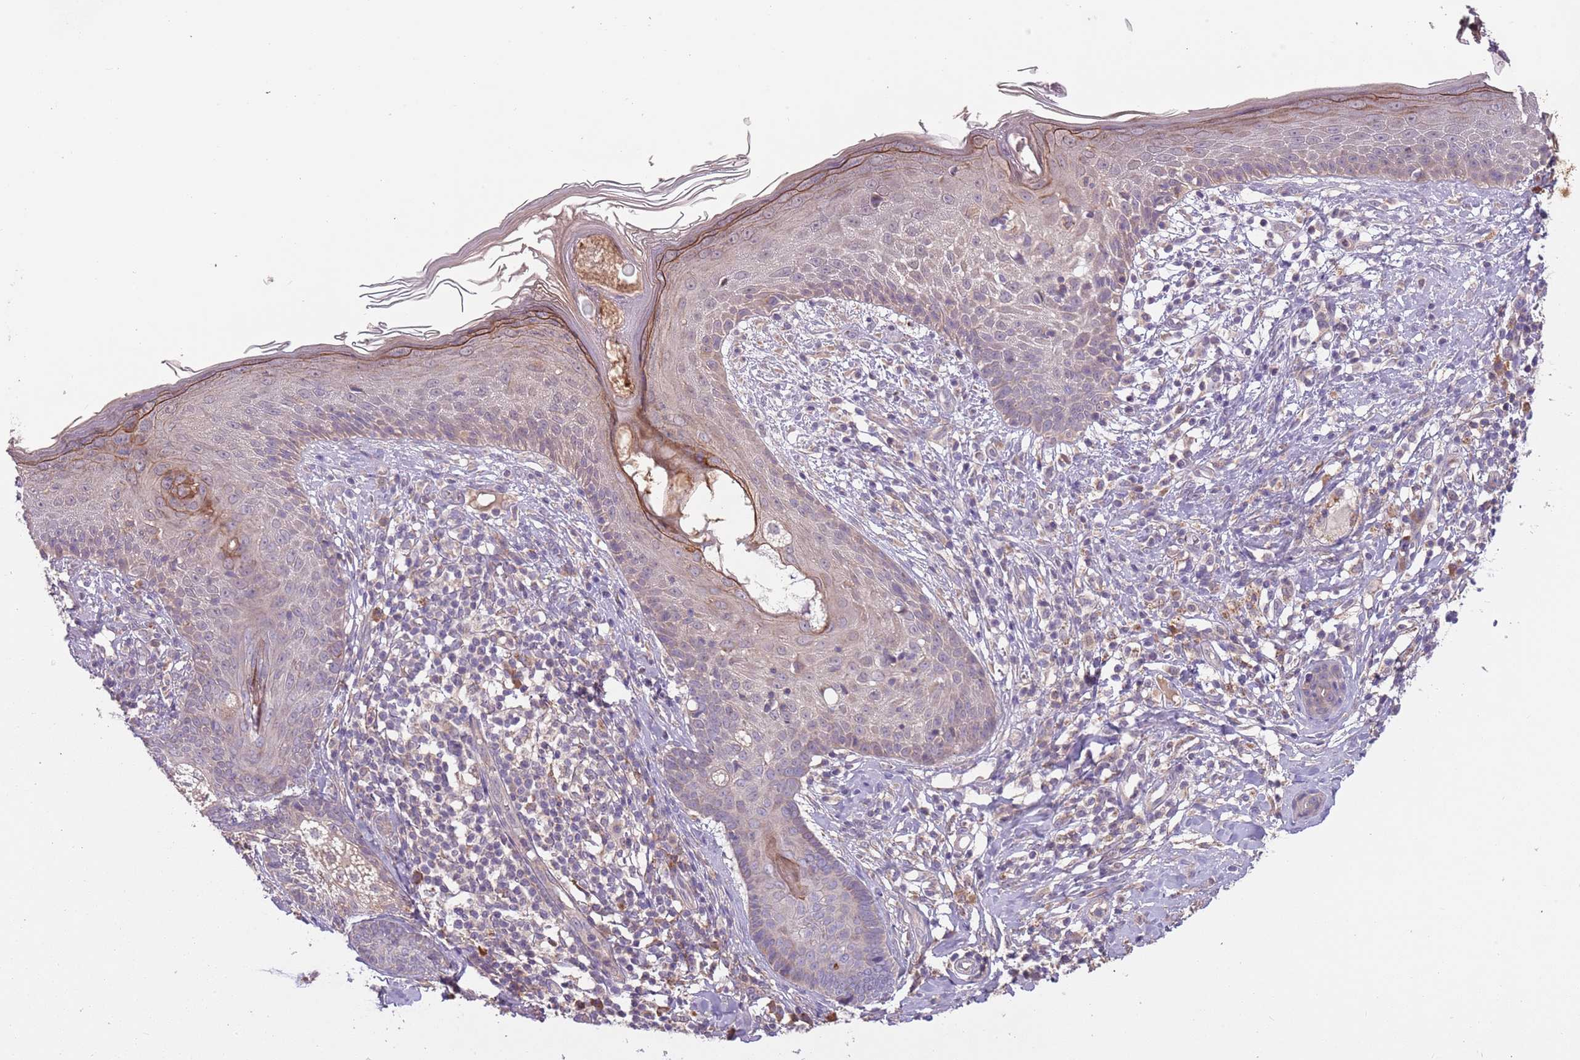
{"staining": {"intensity": "weak", "quantity": "<25%", "location": "cytoplasmic/membranous"}, "tissue": "skin cancer", "cell_type": "Tumor cells", "image_type": "cancer", "snomed": [{"axis": "morphology", "description": "Basal cell carcinoma"}, {"axis": "topography", "description": "Skin"}], "caption": "DAB (3,3'-diaminobenzidine) immunohistochemical staining of basal cell carcinoma (skin) shows no significant positivity in tumor cells. Brightfield microscopy of immunohistochemistry stained with DAB (brown) and hematoxylin (blue), captured at high magnification.", "gene": "FECH", "patient": {"sex": "male", "age": 73}}